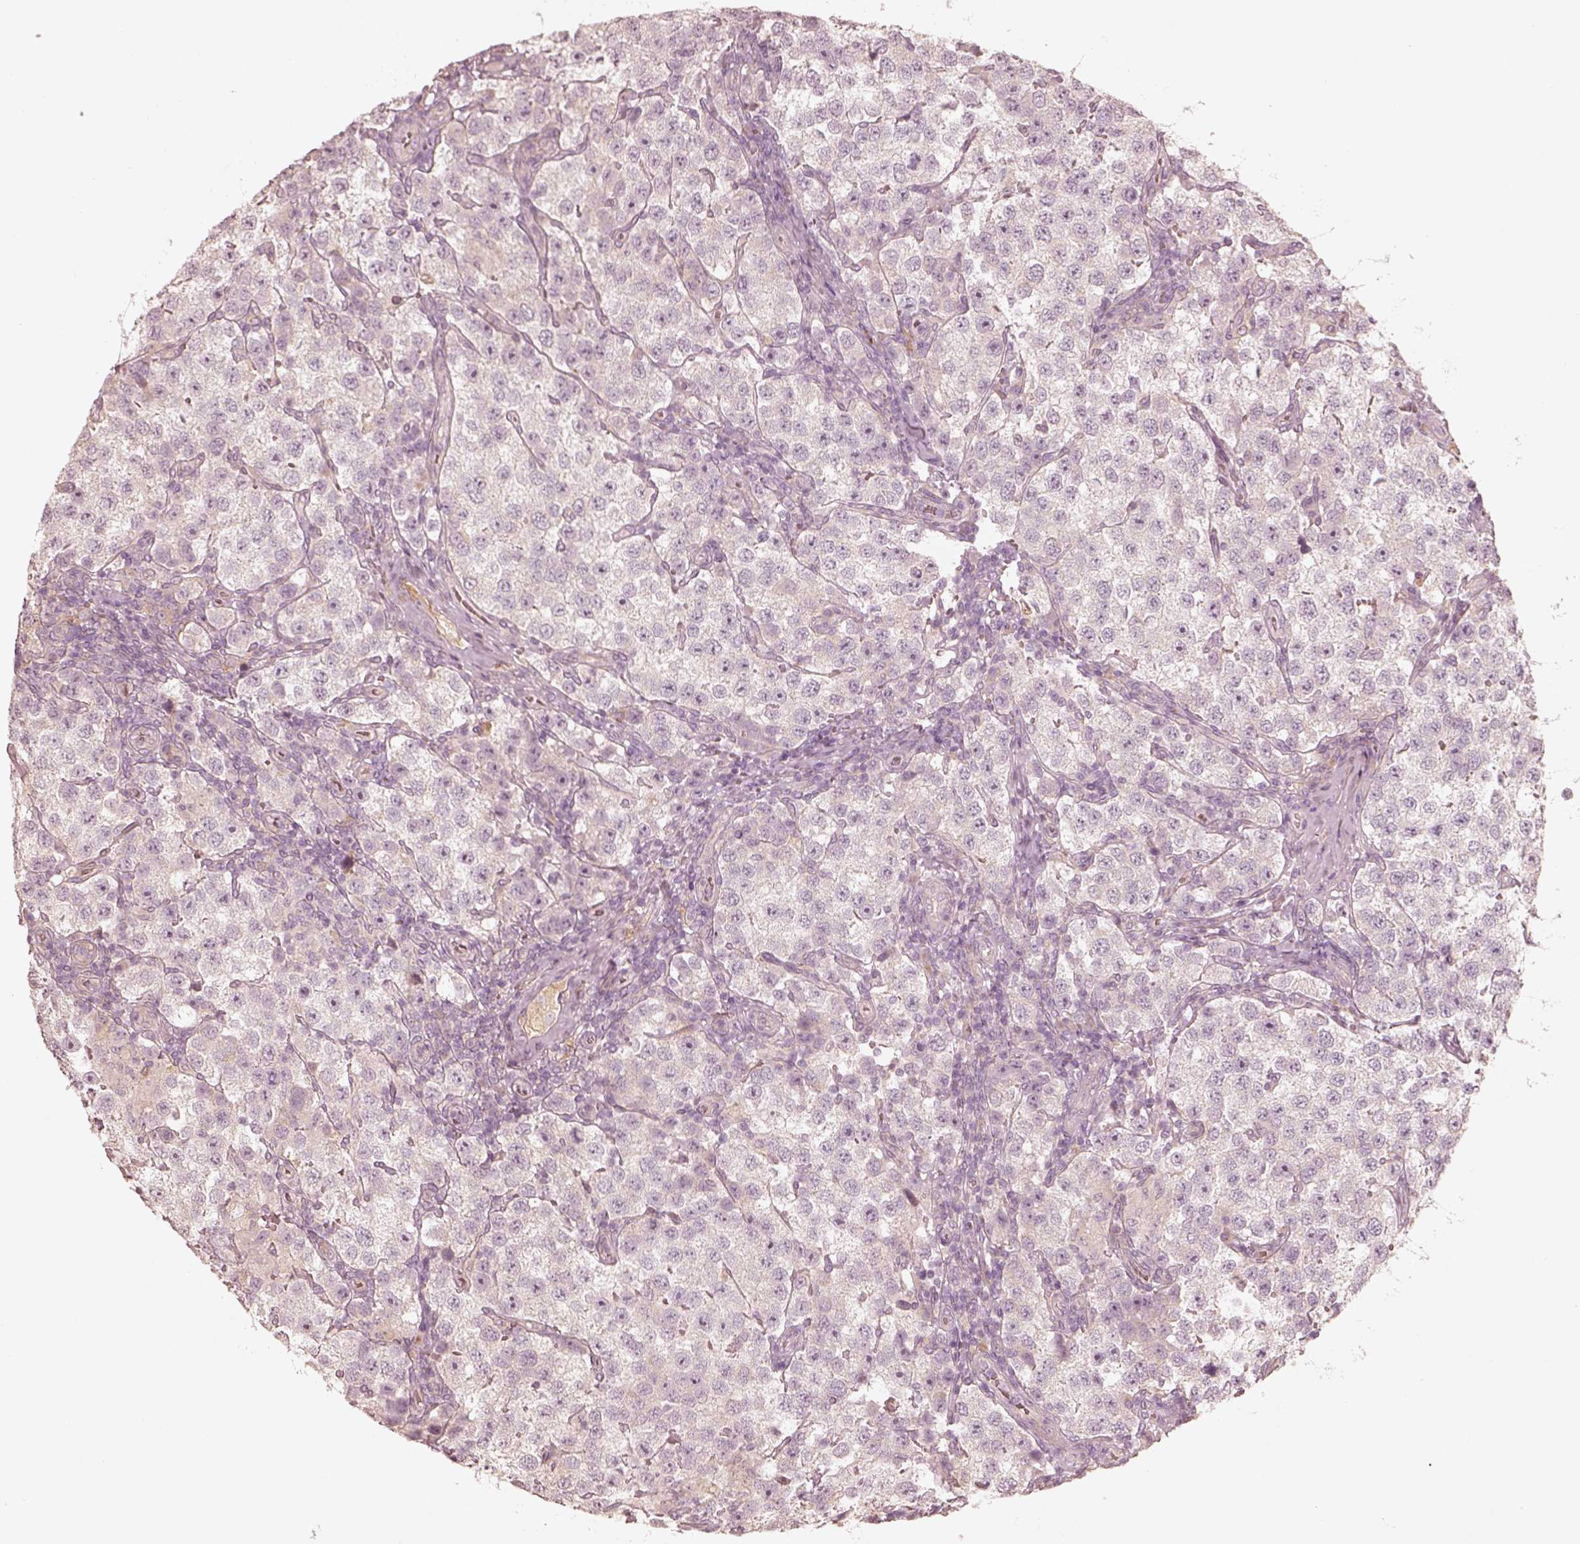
{"staining": {"intensity": "negative", "quantity": "none", "location": "none"}, "tissue": "testis cancer", "cell_type": "Tumor cells", "image_type": "cancer", "snomed": [{"axis": "morphology", "description": "Seminoma, NOS"}, {"axis": "topography", "description": "Testis"}], "caption": "Human seminoma (testis) stained for a protein using IHC displays no staining in tumor cells.", "gene": "WLS", "patient": {"sex": "male", "age": 37}}